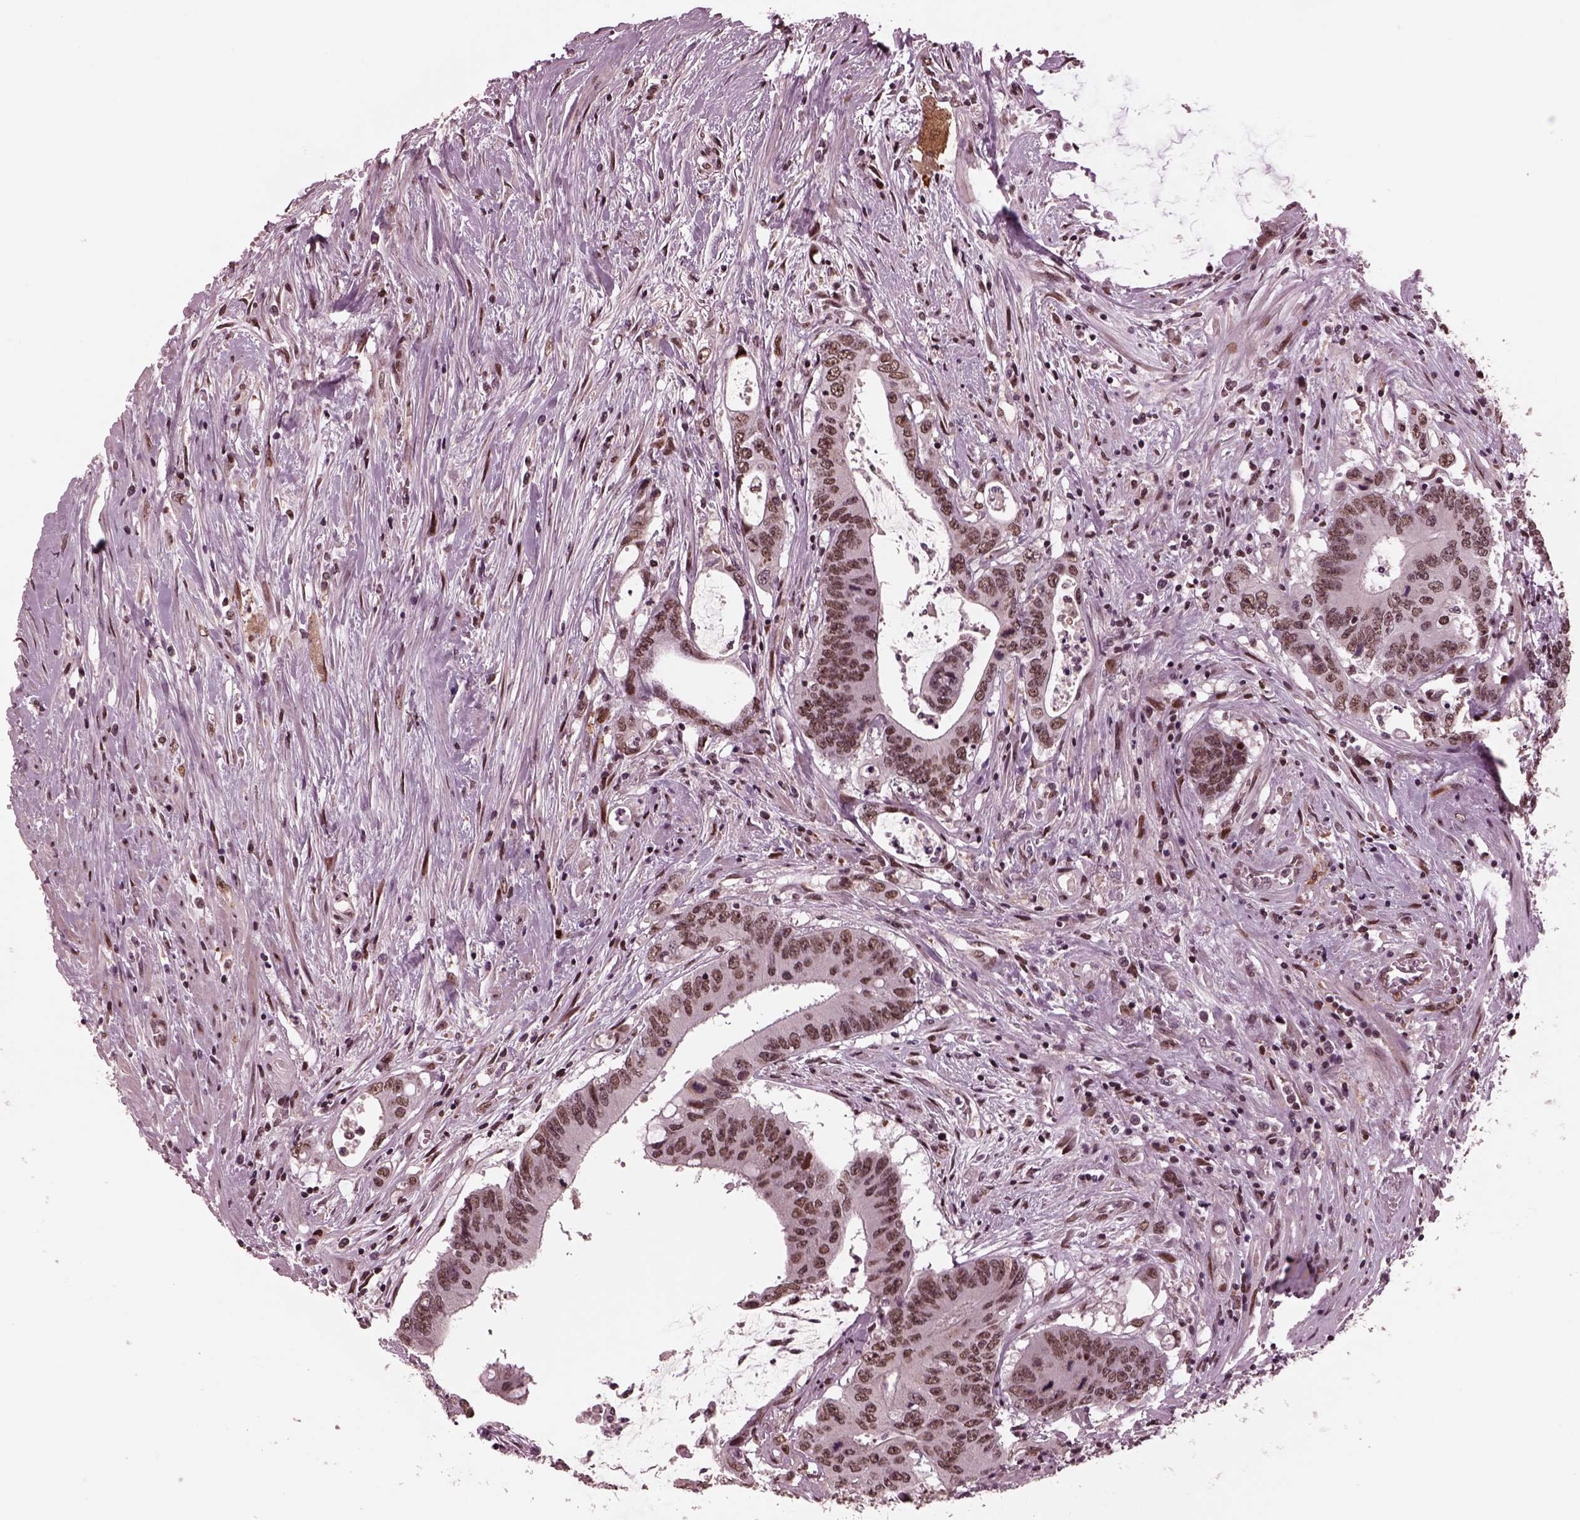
{"staining": {"intensity": "moderate", "quantity": "25%-75%", "location": "nuclear"}, "tissue": "colorectal cancer", "cell_type": "Tumor cells", "image_type": "cancer", "snomed": [{"axis": "morphology", "description": "Adenocarcinoma, NOS"}, {"axis": "topography", "description": "Rectum"}], "caption": "Protein analysis of colorectal adenocarcinoma tissue shows moderate nuclear expression in about 25%-75% of tumor cells.", "gene": "NAP1L5", "patient": {"sex": "male", "age": 59}}